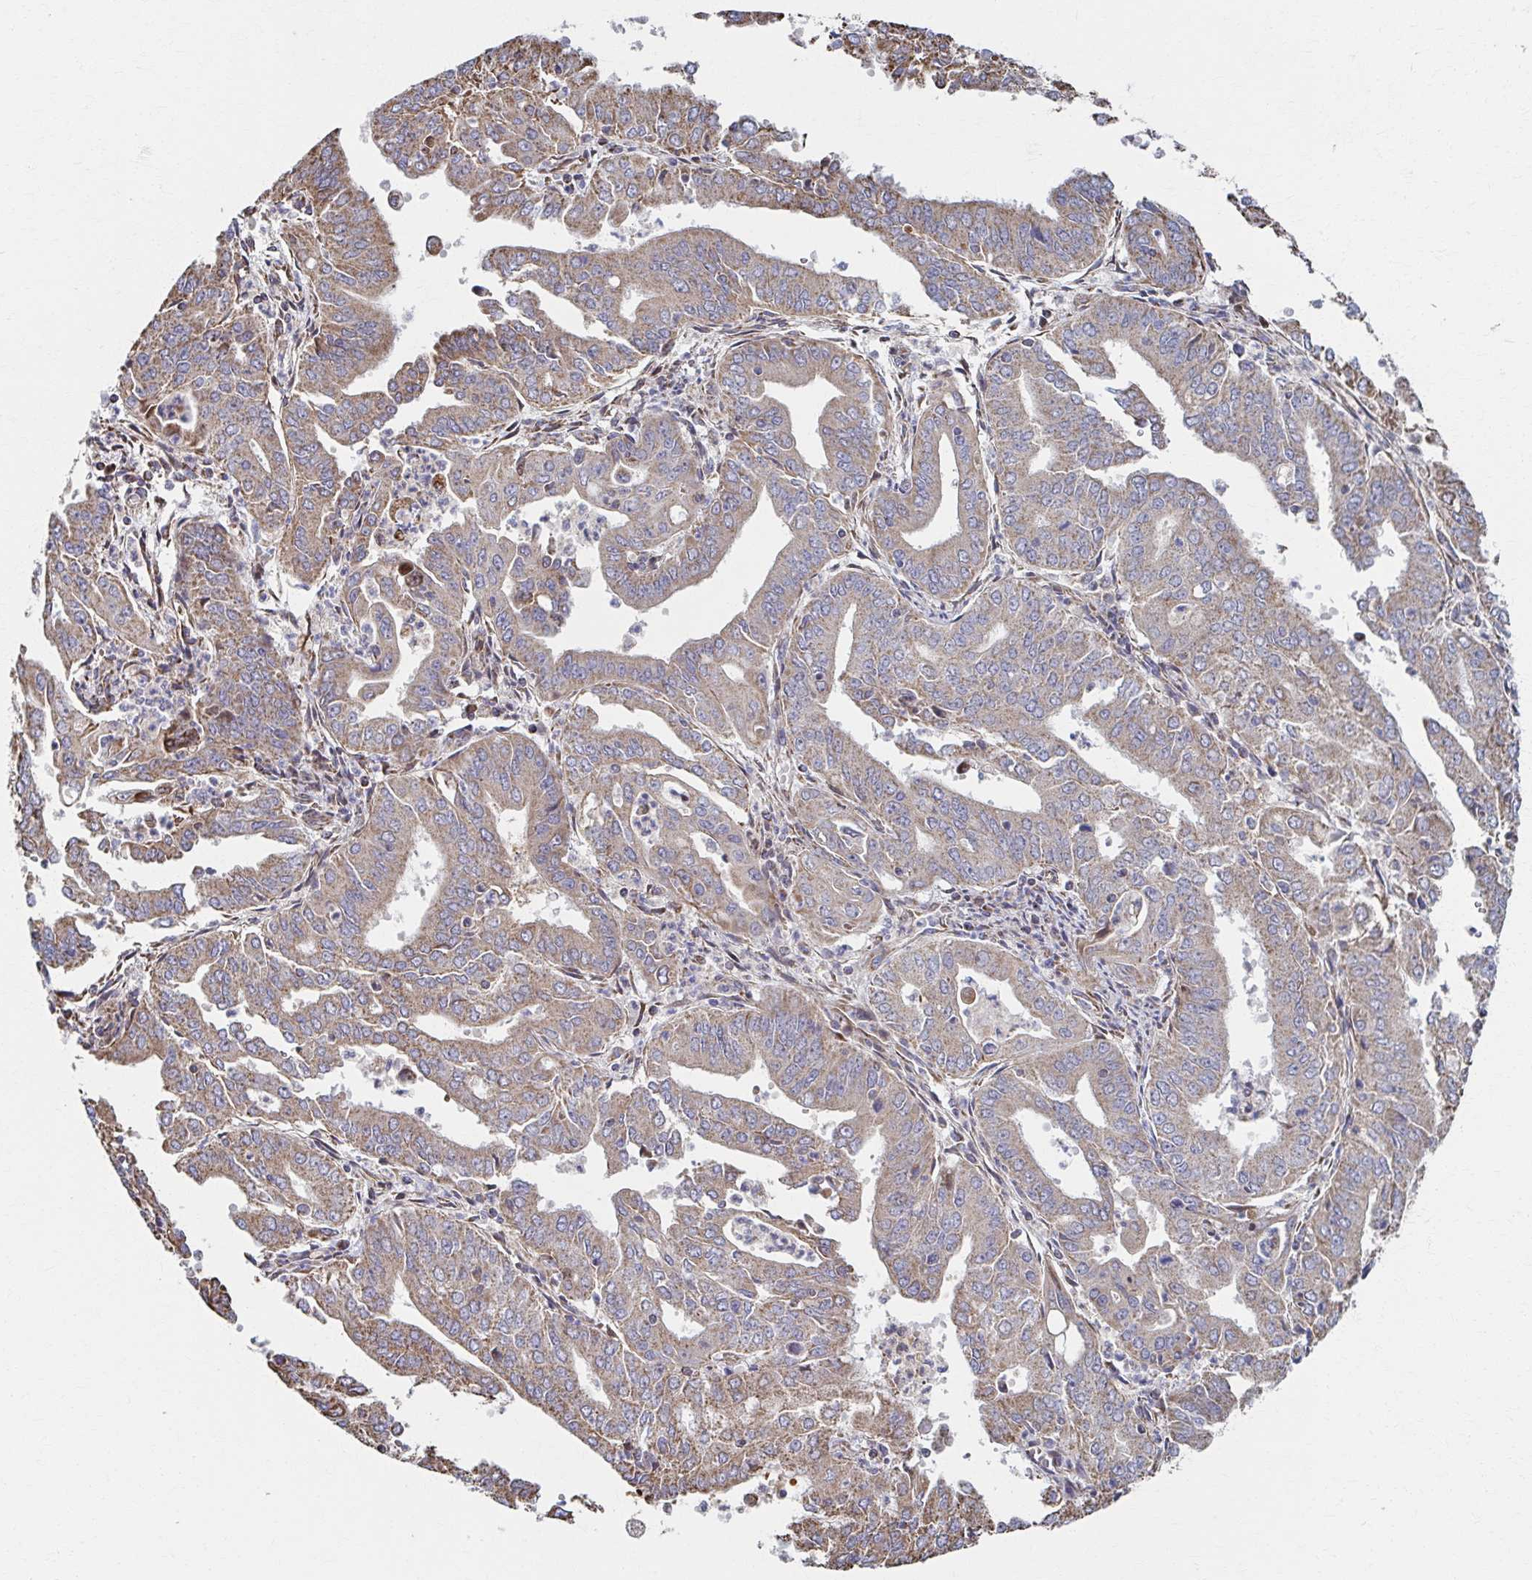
{"staining": {"intensity": "moderate", "quantity": ">75%", "location": "cytoplasmic/membranous"}, "tissue": "cervical cancer", "cell_type": "Tumor cells", "image_type": "cancer", "snomed": [{"axis": "morphology", "description": "Adenocarcinoma, NOS"}, {"axis": "topography", "description": "Cervix"}], "caption": "Protein expression by immunohistochemistry (IHC) exhibits moderate cytoplasmic/membranous expression in about >75% of tumor cells in cervical cancer (adenocarcinoma).", "gene": "SAT1", "patient": {"sex": "female", "age": 56}}